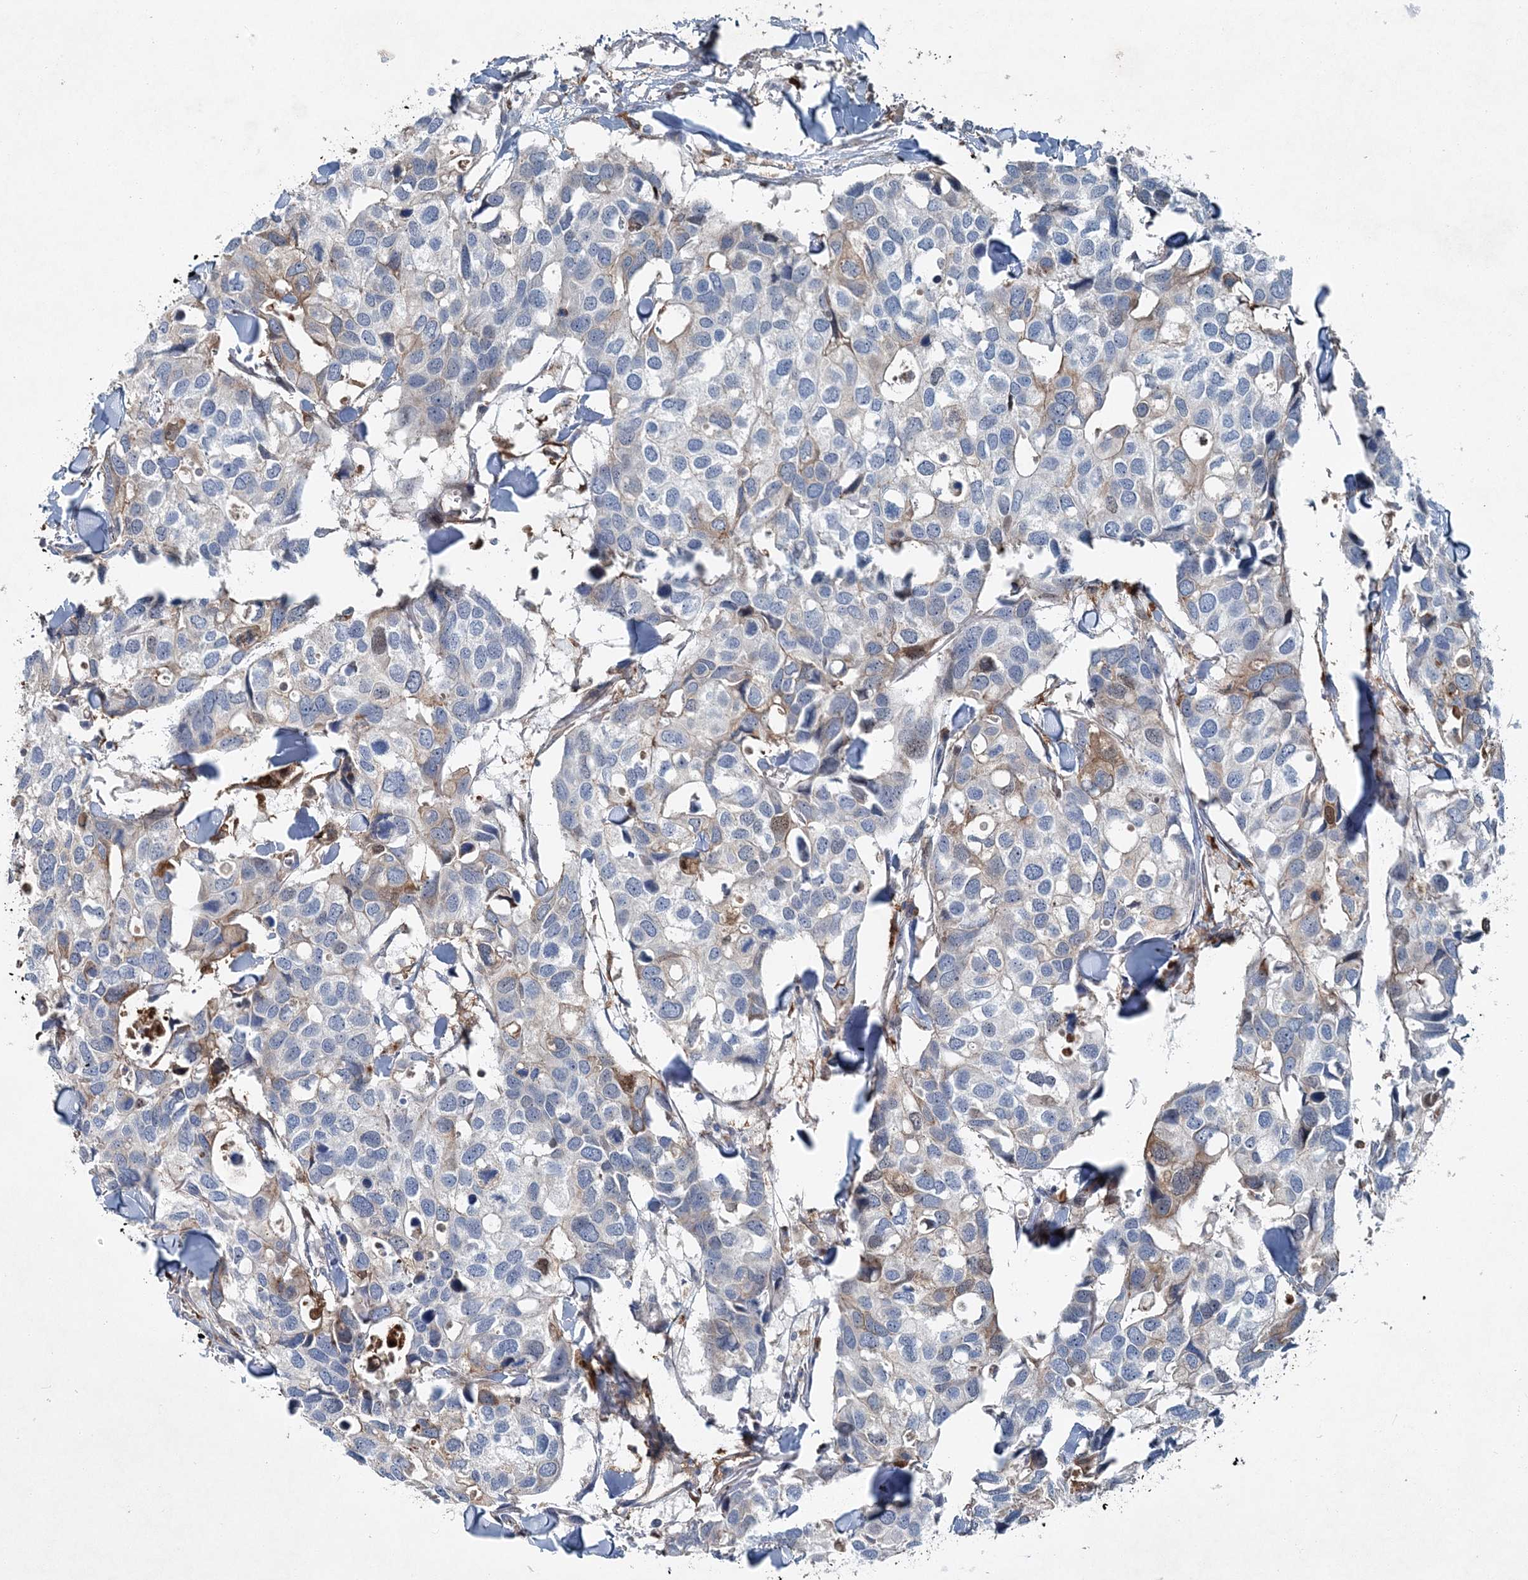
{"staining": {"intensity": "weak", "quantity": "<25%", "location": "cytoplasmic/membranous"}, "tissue": "breast cancer", "cell_type": "Tumor cells", "image_type": "cancer", "snomed": [{"axis": "morphology", "description": "Duct carcinoma"}, {"axis": "topography", "description": "Breast"}], "caption": "Tumor cells show no significant positivity in intraductal carcinoma (breast). (DAB (3,3'-diaminobenzidine) IHC with hematoxylin counter stain).", "gene": "SPOPL", "patient": {"sex": "female", "age": 83}}